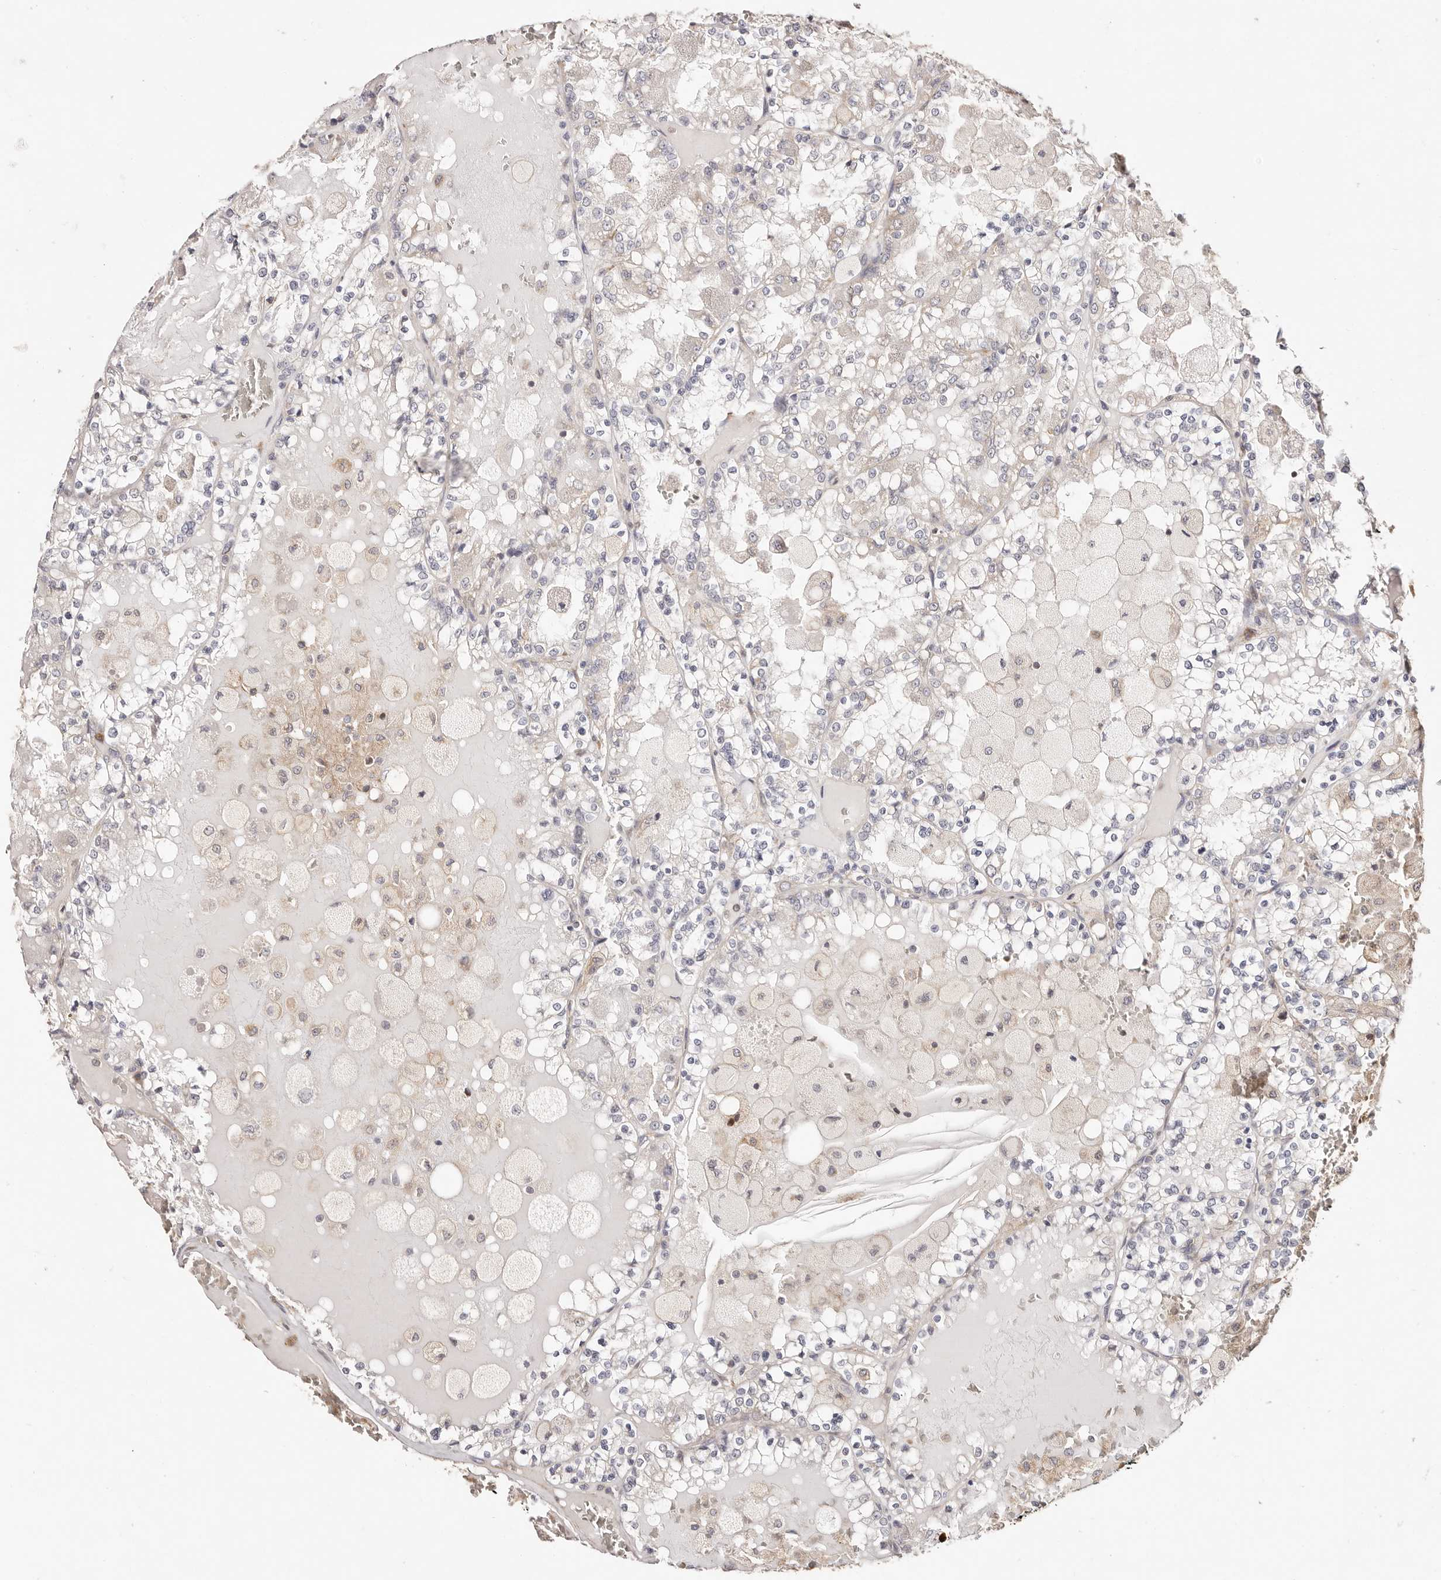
{"staining": {"intensity": "negative", "quantity": "none", "location": "none"}, "tissue": "renal cancer", "cell_type": "Tumor cells", "image_type": "cancer", "snomed": [{"axis": "morphology", "description": "Adenocarcinoma, NOS"}, {"axis": "topography", "description": "Kidney"}], "caption": "An IHC image of renal cancer is shown. There is no staining in tumor cells of renal cancer. (DAB (3,3'-diaminobenzidine) immunohistochemistry (IHC) with hematoxylin counter stain).", "gene": "MAPK1", "patient": {"sex": "female", "age": 56}}